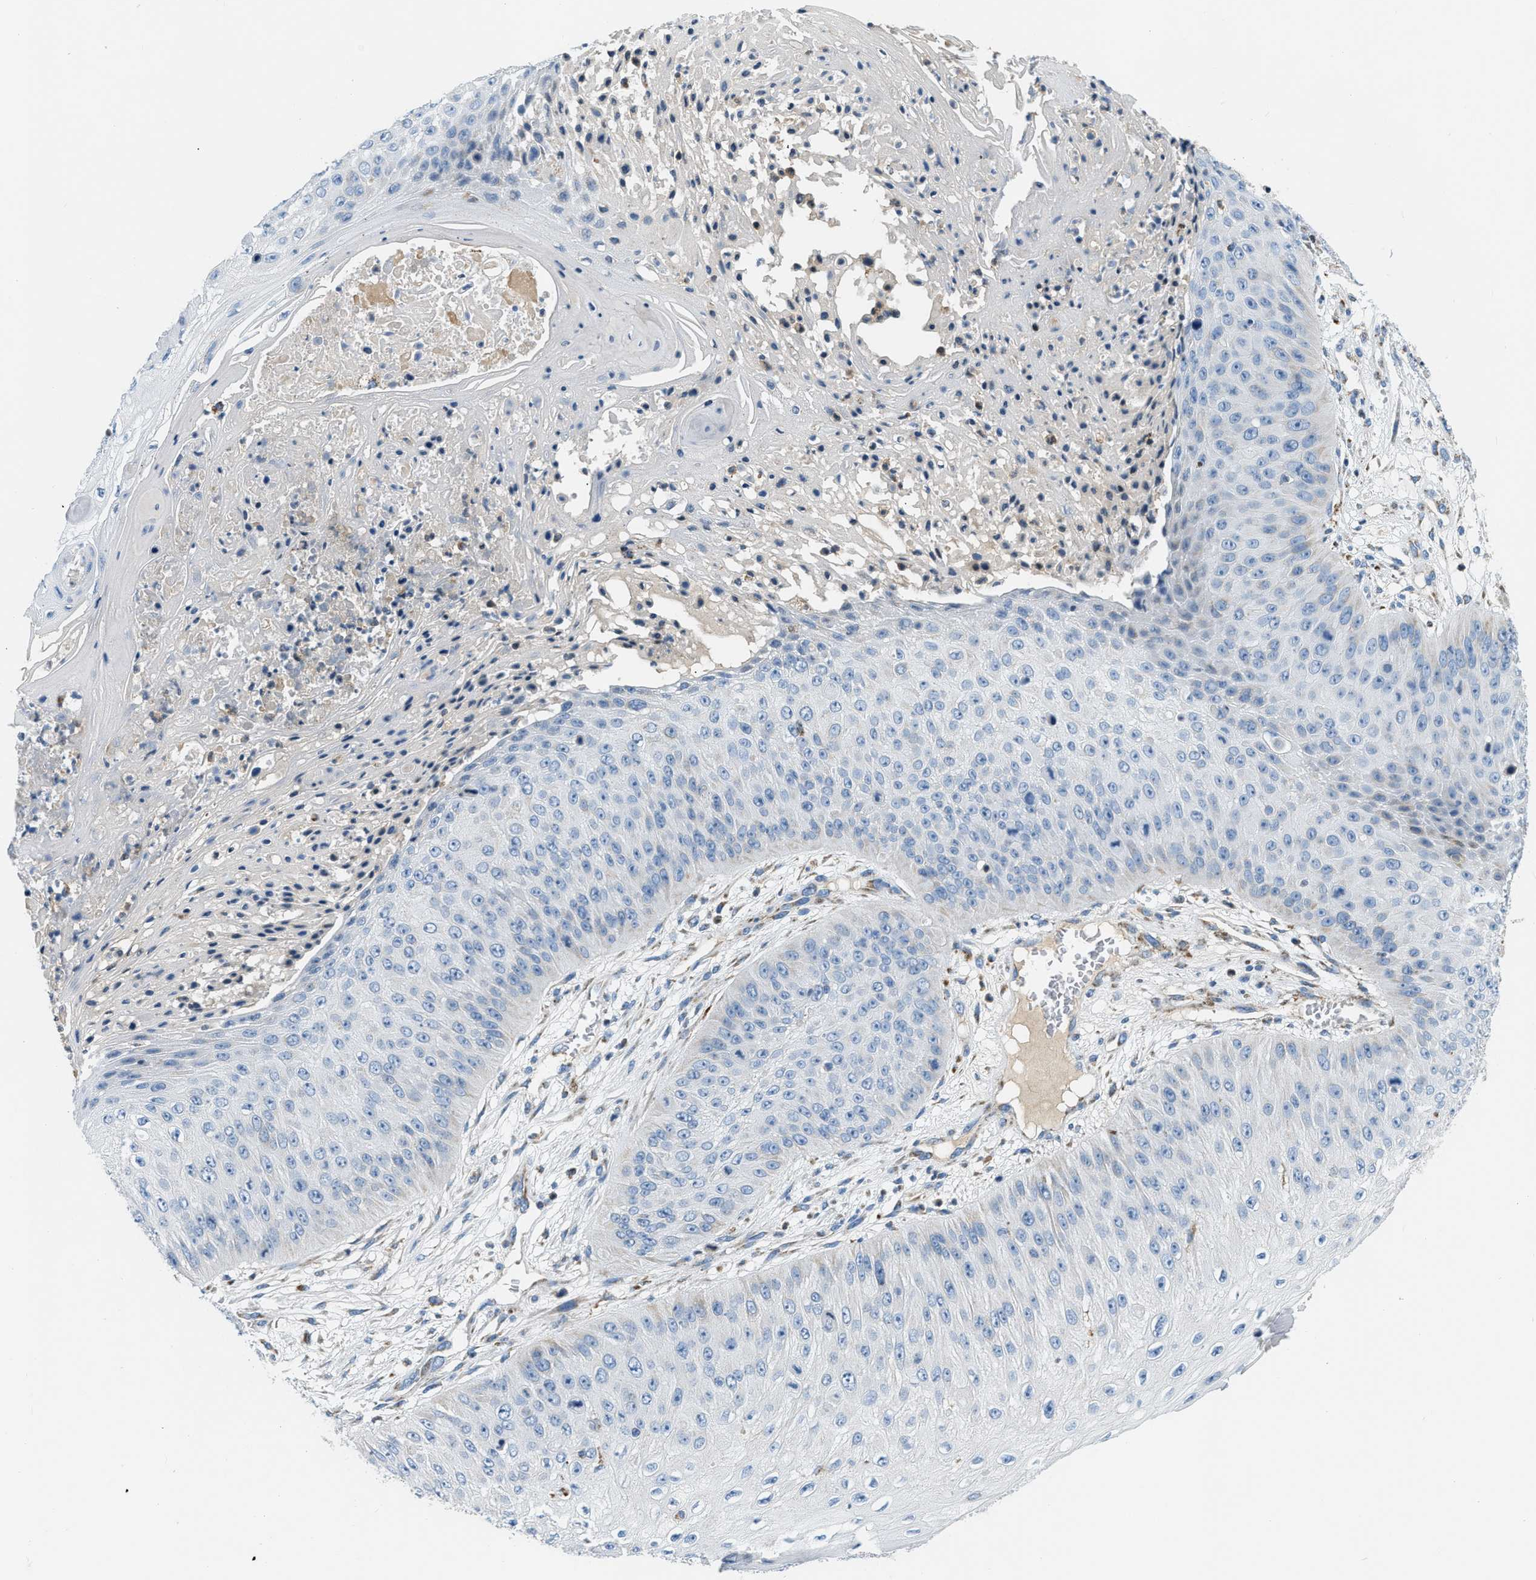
{"staining": {"intensity": "negative", "quantity": "none", "location": "none"}, "tissue": "skin cancer", "cell_type": "Tumor cells", "image_type": "cancer", "snomed": [{"axis": "morphology", "description": "Squamous cell carcinoma, NOS"}, {"axis": "topography", "description": "Skin"}], "caption": "The immunohistochemistry (IHC) image has no significant positivity in tumor cells of skin cancer (squamous cell carcinoma) tissue. (DAB immunohistochemistry (IHC) visualized using brightfield microscopy, high magnification).", "gene": "ACADVL", "patient": {"sex": "female", "age": 80}}